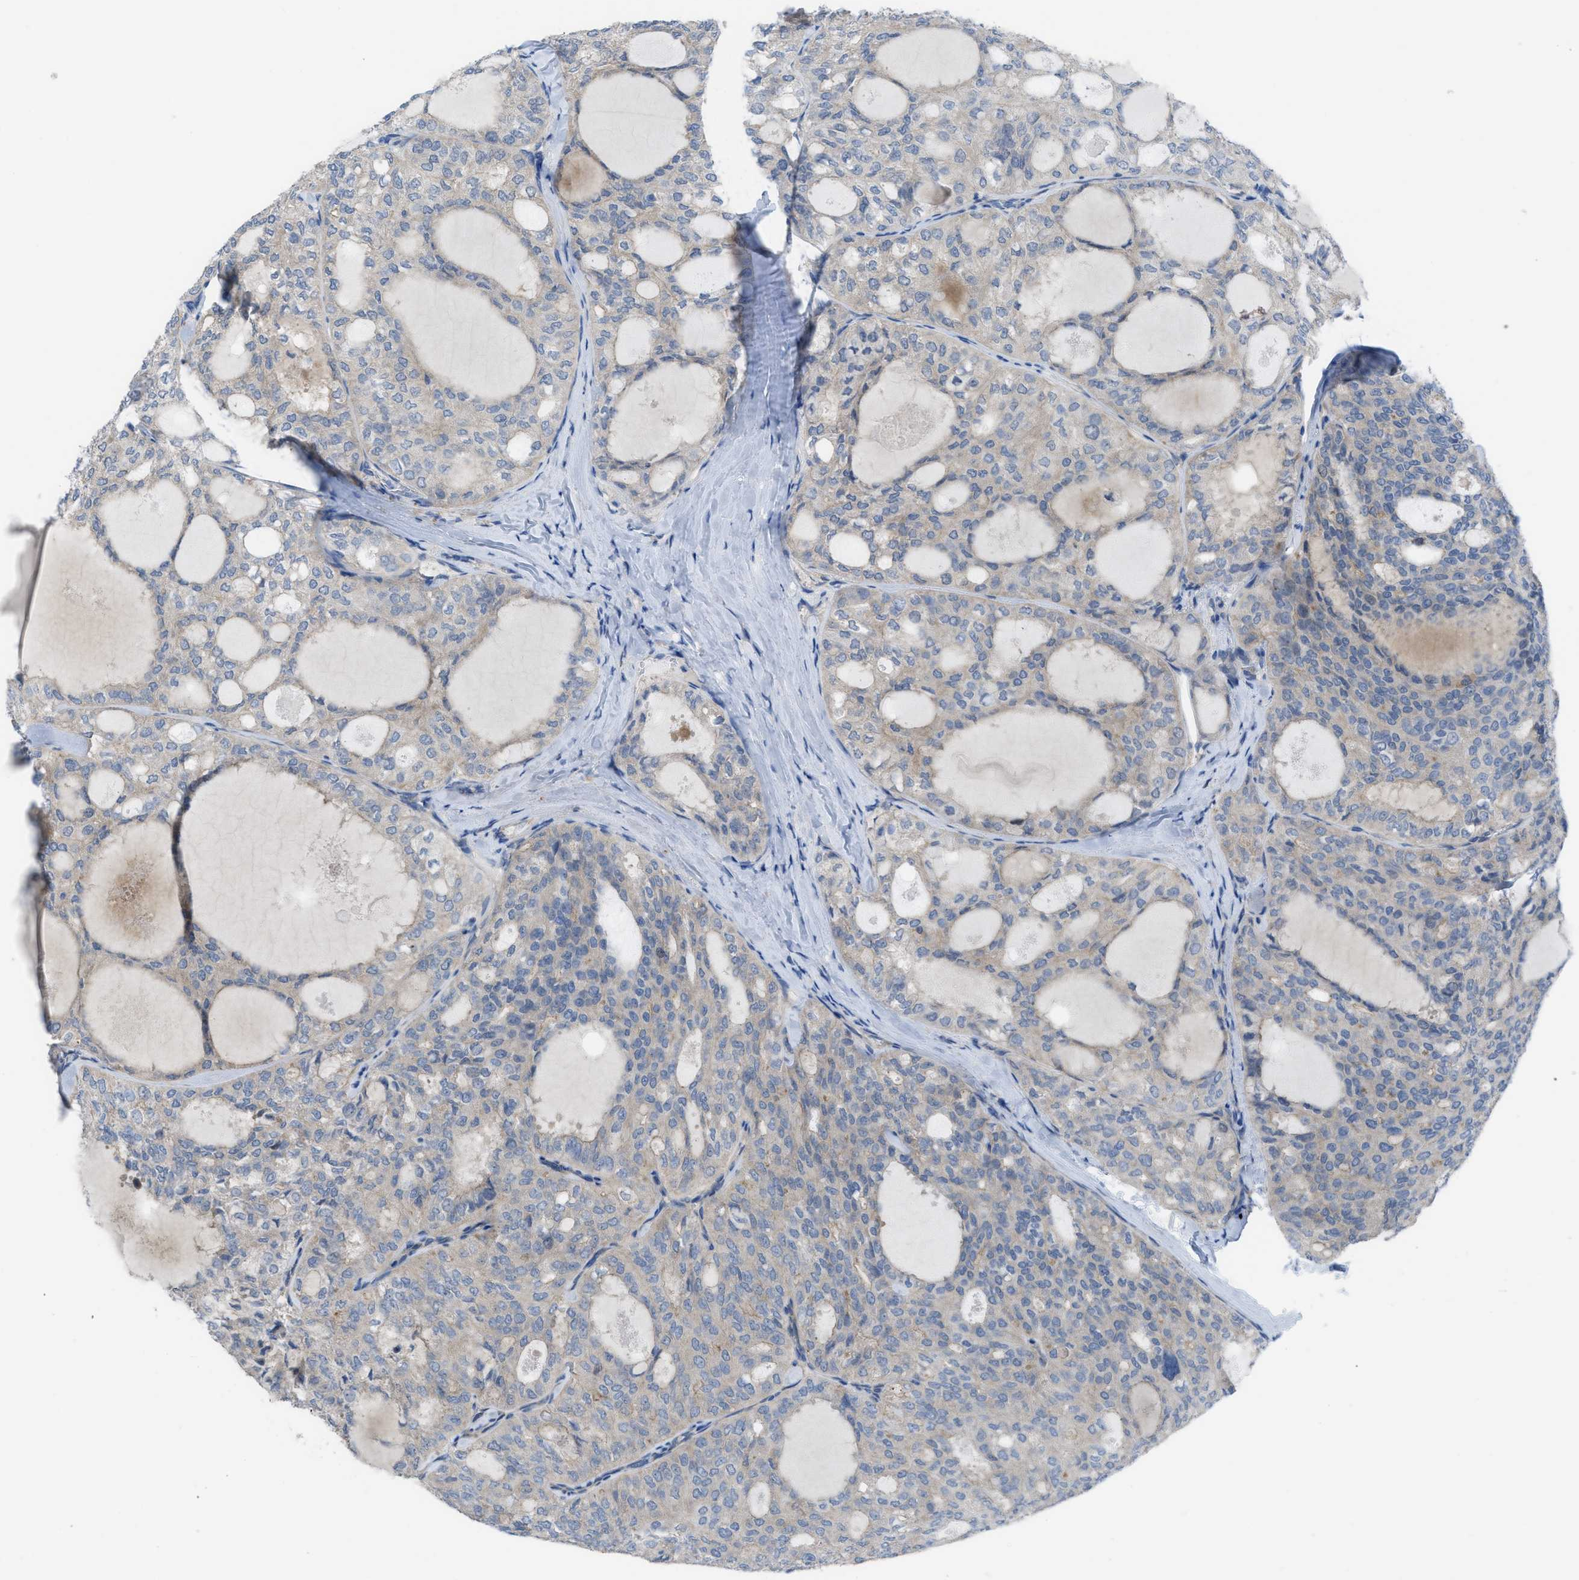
{"staining": {"intensity": "weak", "quantity": "25%-75%", "location": "cytoplasmic/membranous"}, "tissue": "thyroid cancer", "cell_type": "Tumor cells", "image_type": "cancer", "snomed": [{"axis": "morphology", "description": "Follicular adenoma carcinoma, NOS"}, {"axis": "topography", "description": "Thyroid gland"}], "caption": "DAB immunohistochemical staining of thyroid follicular adenoma carcinoma exhibits weak cytoplasmic/membranous protein staining in about 25%-75% of tumor cells. (brown staining indicates protein expression, while blue staining denotes nuclei).", "gene": "EGFR", "patient": {"sex": "male", "age": 75}}